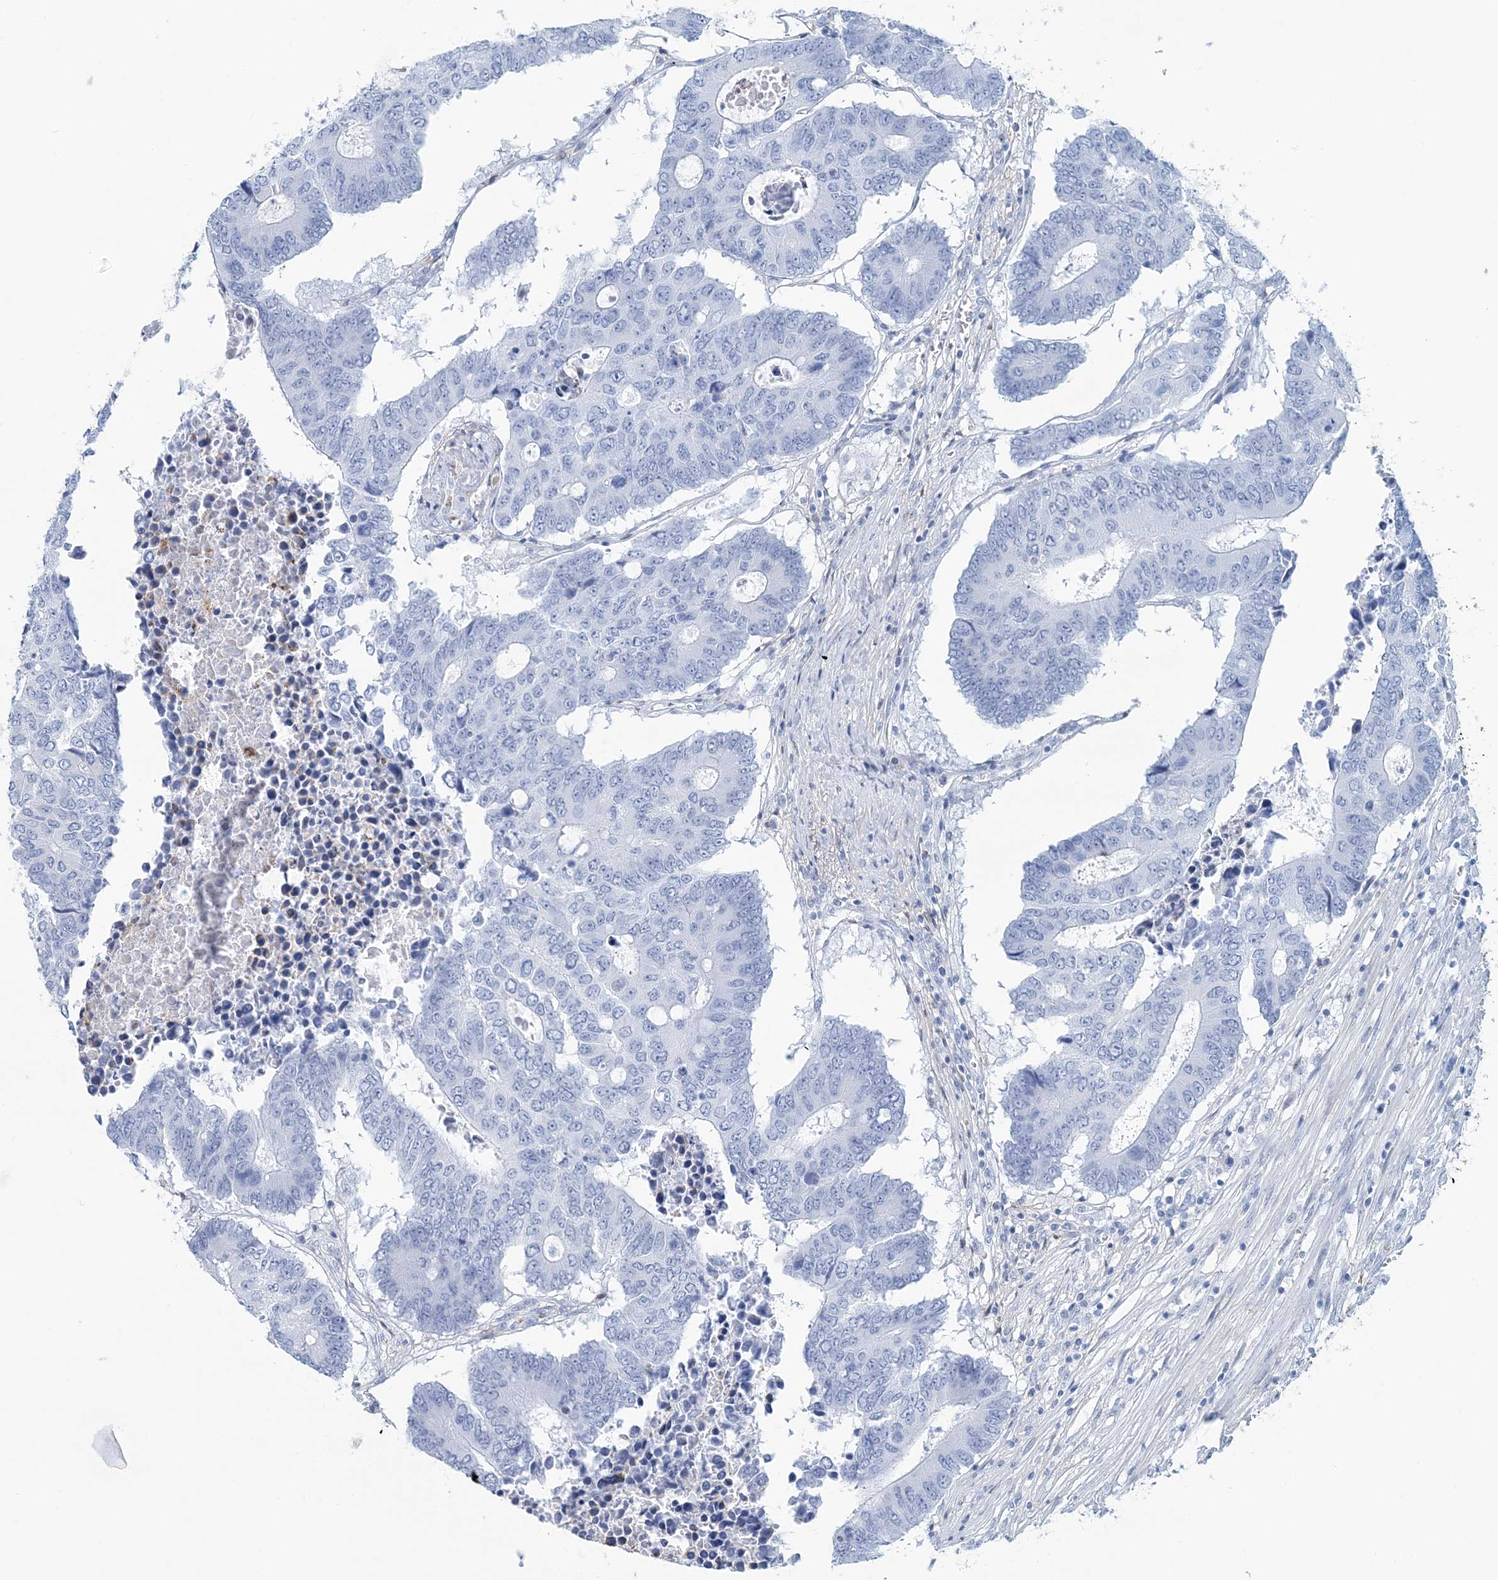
{"staining": {"intensity": "negative", "quantity": "none", "location": "none"}, "tissue": "colorectal cancer", "cell_type": "Tumor cells", "image_type": "cancer", "snomed": [{"axis": "morphology", "description": "Adenocarcinoma, NOS"}, {"axis": "topography", "description": "Colon"}], "caption": "This photomicrograph is of colorectal adenocarcinoma stained with IHC to label a protein in brown with the nuclei are counter-stained blue. There is no positivity in tumor cells.", "gene": "NKX6-1", "patient": {"sex": "male", "age": 87}}